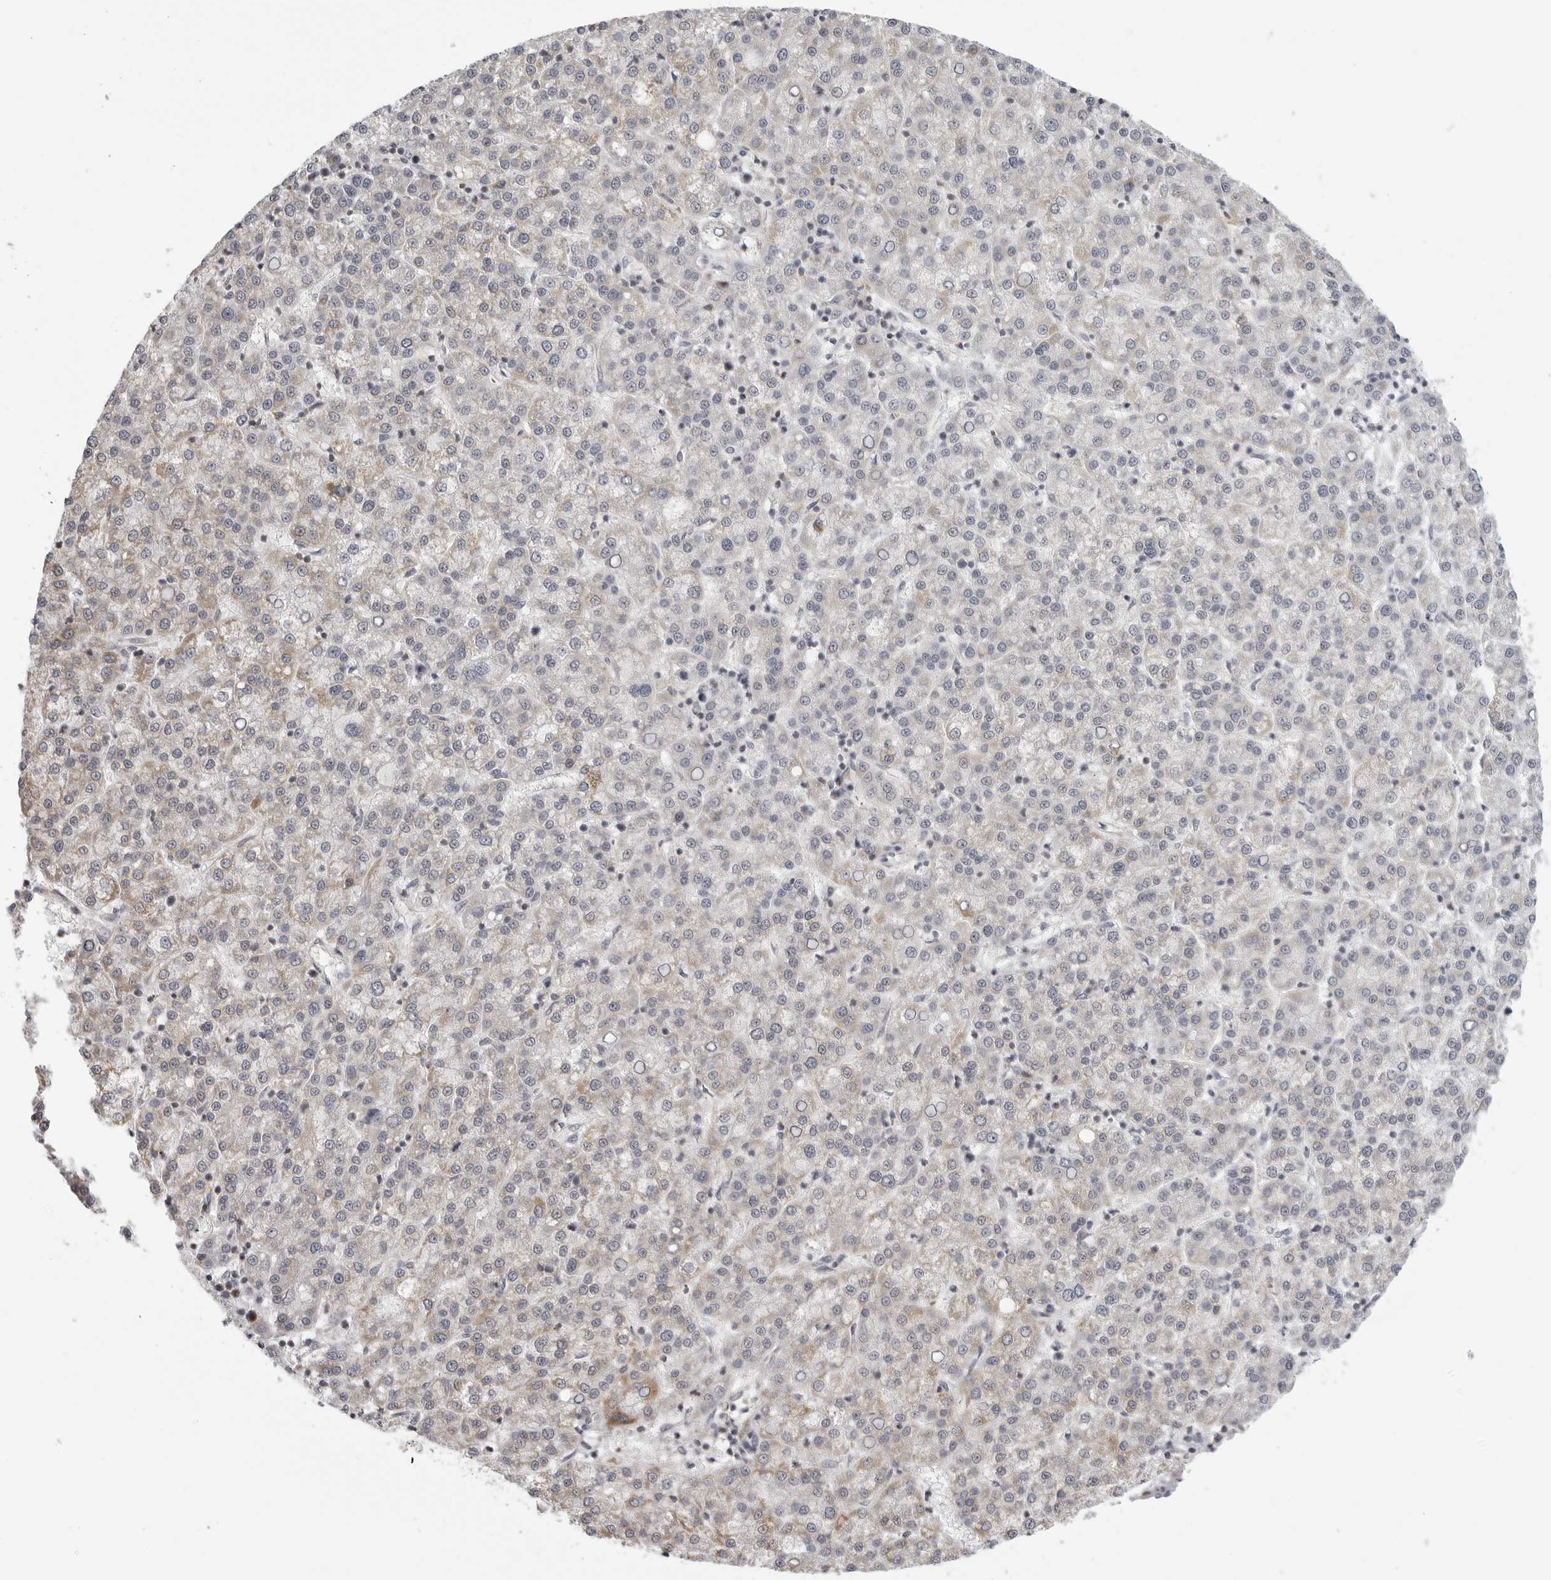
{"staining": {"intensity": "weak", "quantity": "<25%", "location": "cytoplasmic/membranous"}, "tissue": "liver cancer", "cell_type": "Tumor cells", "image_type": "cancer", "snomed": [{"axis": "morphology", "description": "Carcinoma, Hepatocellular, NOS"}, {"axis": "topography", "description": "Liver"}], "caption": "This image is of liver hepatocellular carcinoma stained with immunohistochemistry to label a protein in brown with the nuclei are counter-stained blue. There is no expression in tumor cells.", "gene": "MAP7D1", "patient": {"sex": "female", "age": 58}}